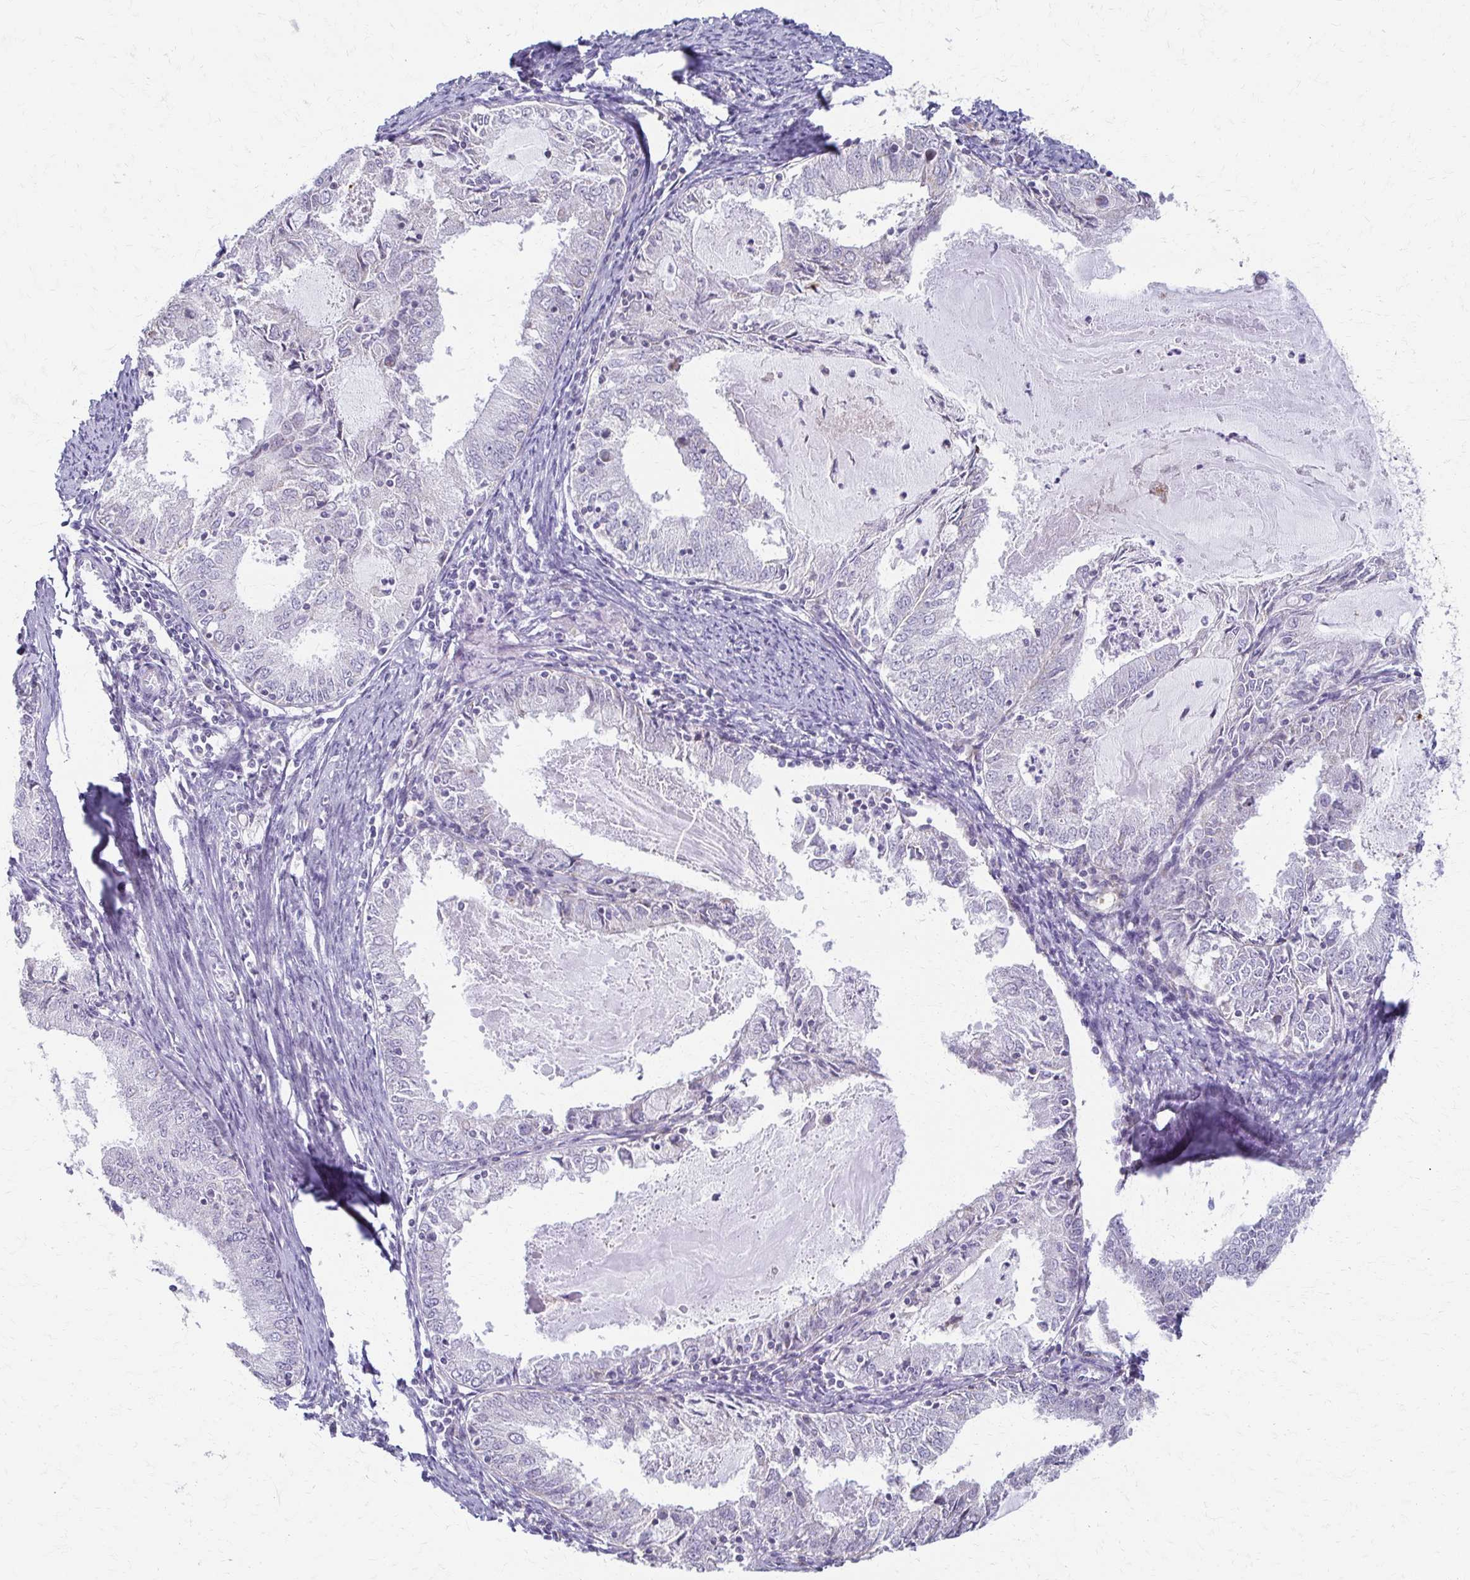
{"staining": {"intensity": "negative", "quantity": "none", "location": "none"}, "tissue": "endometrial cancer", "cell_type": "Tumor cells", "image_type": "cancer", "snomed": [{"axis": "morphology", "description": "Adenocarcinoma, NOS"}, {"axis": "topography", "description": "Endometrium"}], "caption": "High magnification brightfield microscopy of endometrial cancer (adenocarcinoma) stained with DAB (brown) and counterstained with hematoxylin (blue): tumor cells show no significant expression.", "gene": "FCGR2B", "patient": {"sex": "female", "age": 57}}